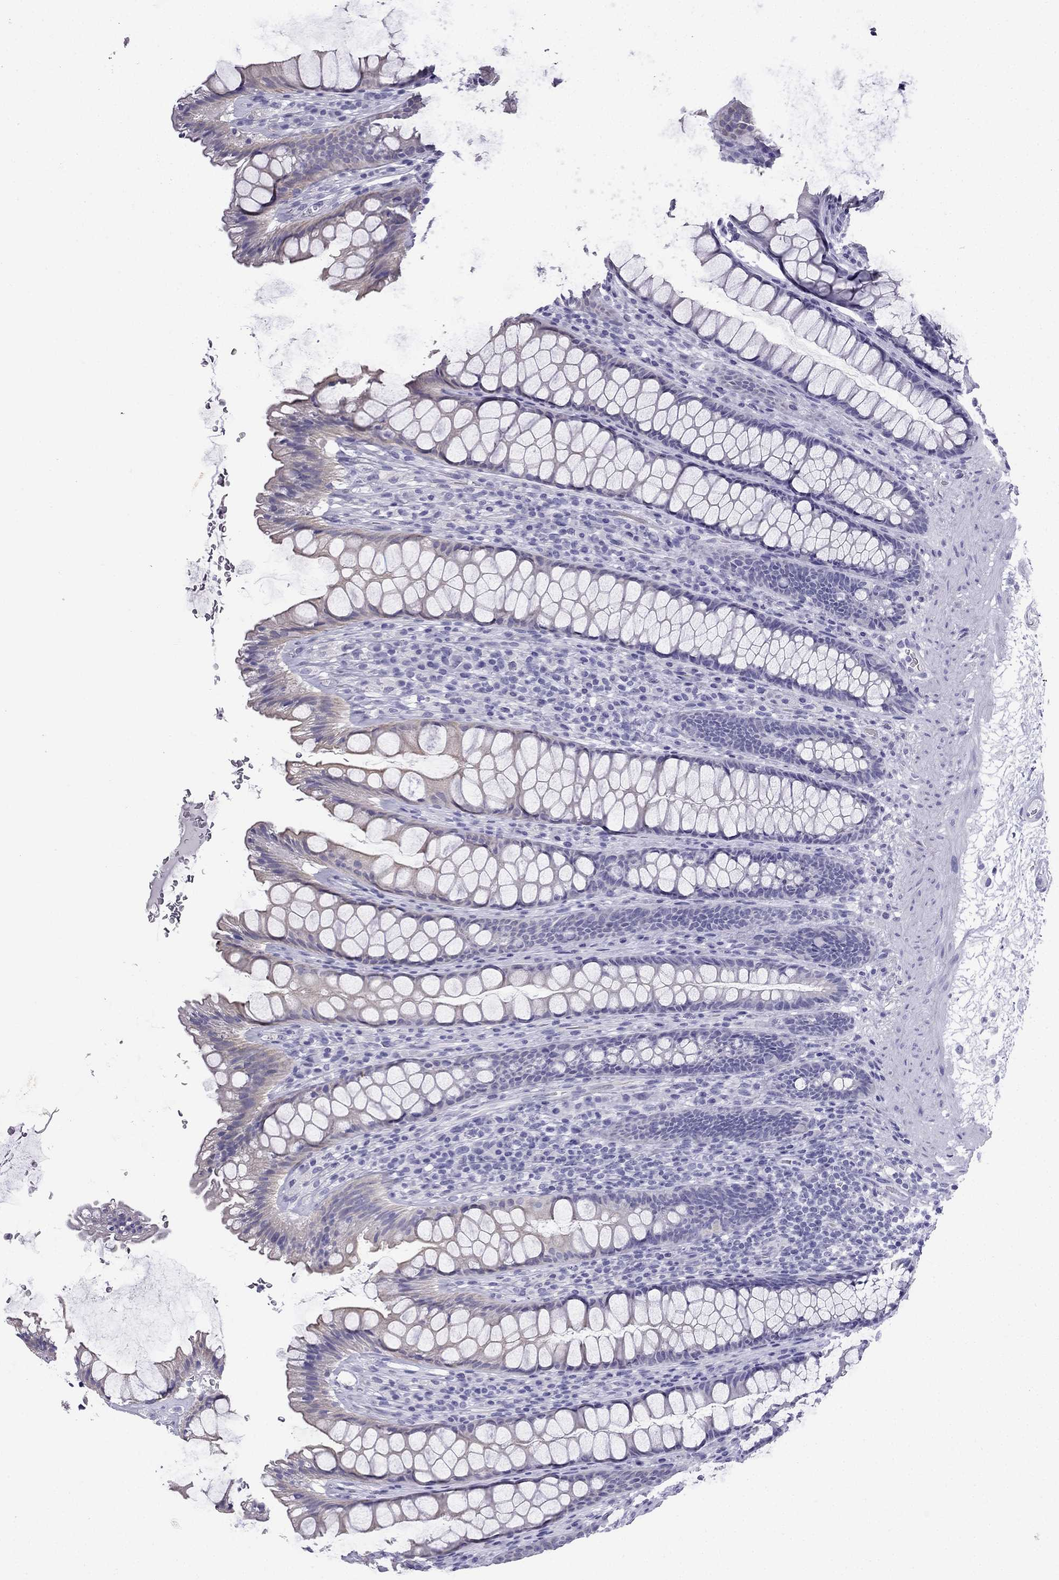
{"staining": {"intensity": "weak", "quantity": "<25%", "location": "cytoplasmic/membranous"}, "tissue": "rectum", "cell_type": "Glandular cells", "image_type": "normal", "snomed": [{"axis": "morphology", "description": "Normal tissue, NOS"}, {"axis": "topography", "description": "Rectum"}], "caption": "Glandular cells show no significant staining in unremarkable rectum.", "gene": "GJA8", "patient": {"sex": "male", "age": 72}}